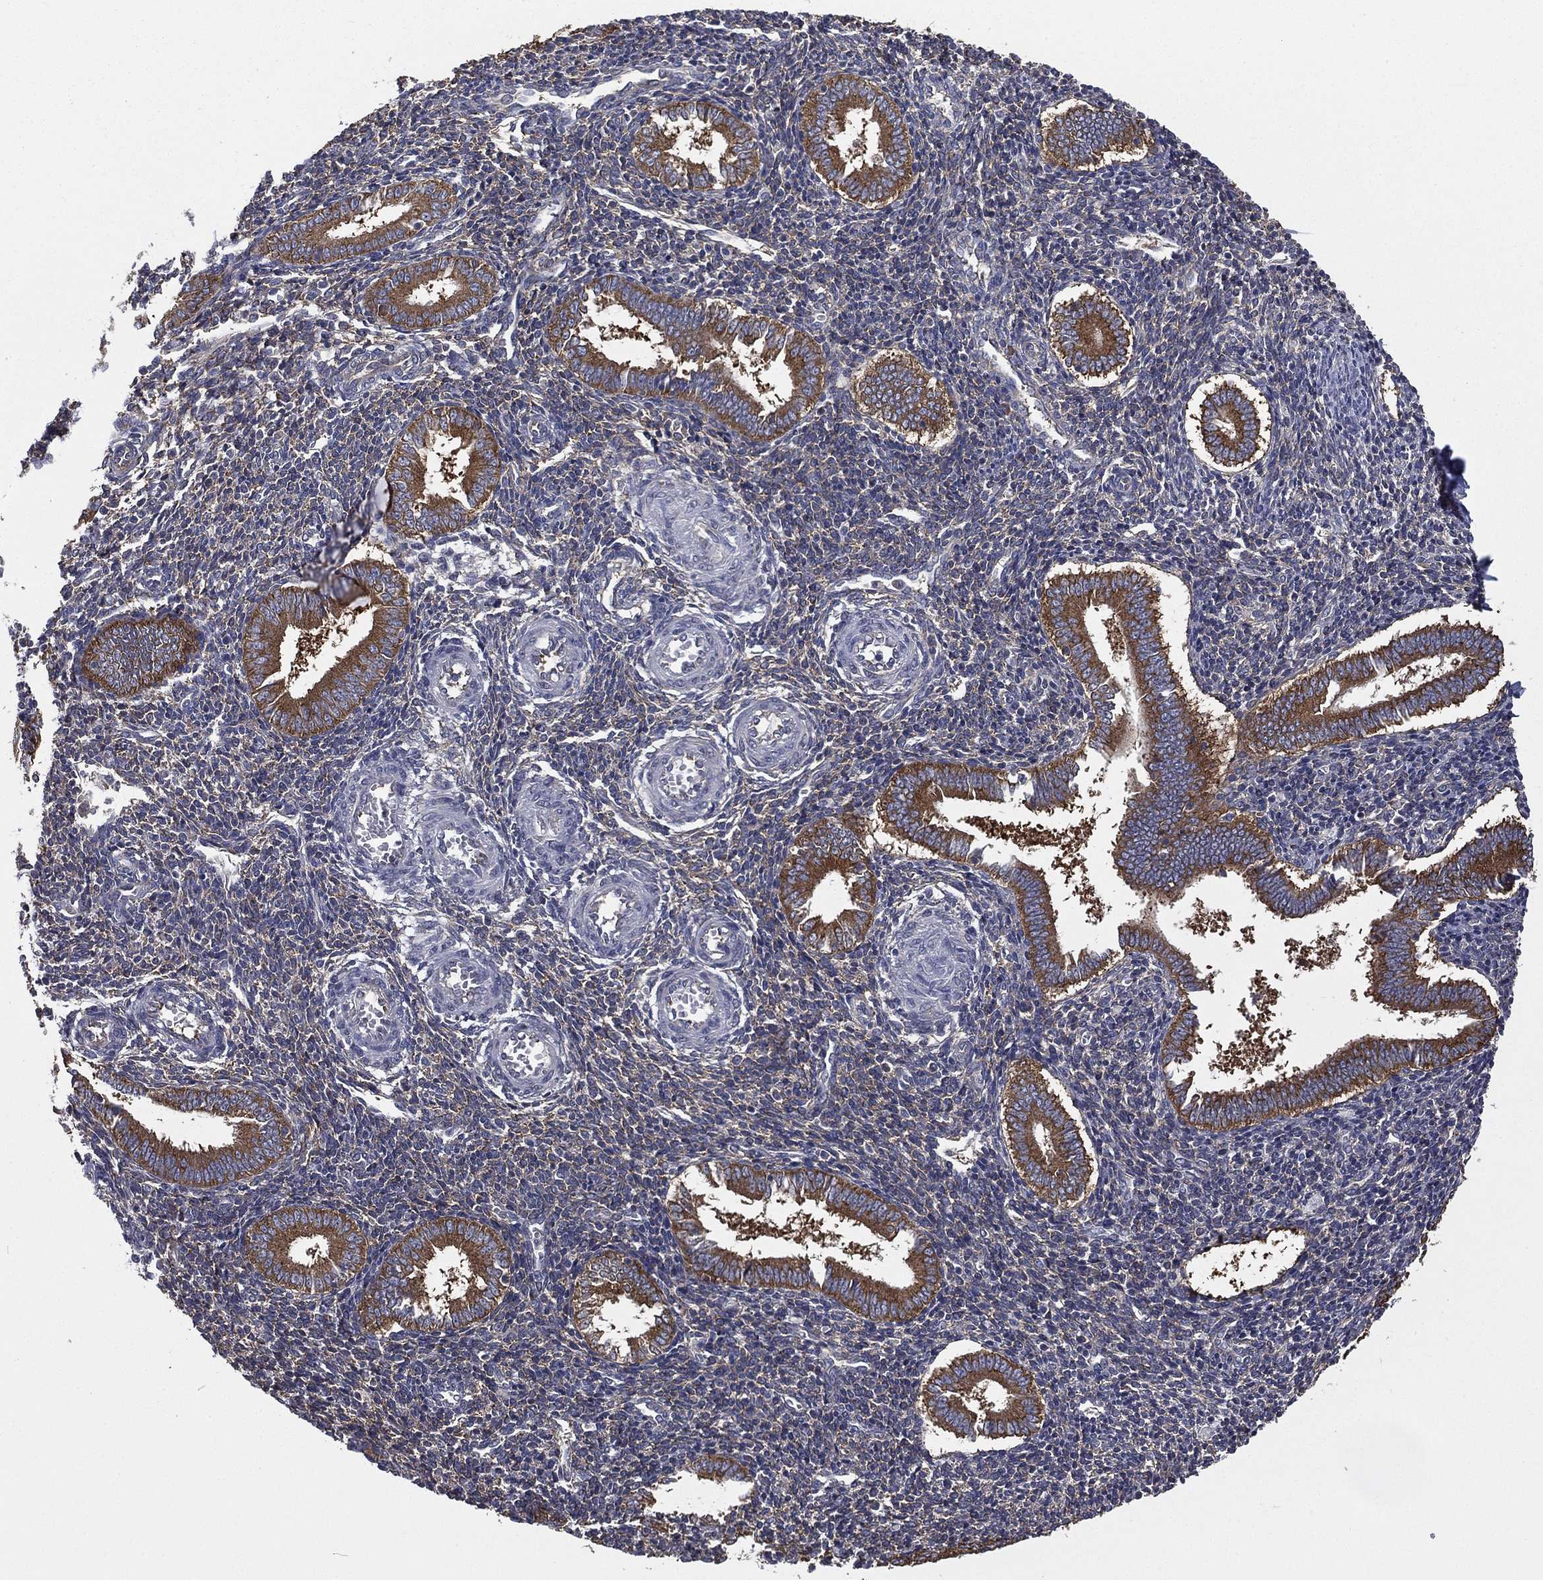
{"staining": {"intensity": "negative", "quantity": "none", "location": "none"}, "tissue": "endometrium", "cell_type": "Cells in endometrial stroma", "image_type": "normal", "snomed": [{"axis": "morphology", "description": "Normal tissue, NOS"}, {"axis": "topography", "description": "Endometrium"}], "caption": "DAB immunohistochemical staining of benign human endometrium reveals no significant staining in cells in endometrial stroma.", "gene": "FARSA", "patient": {"sex": "female", "age": 25}}